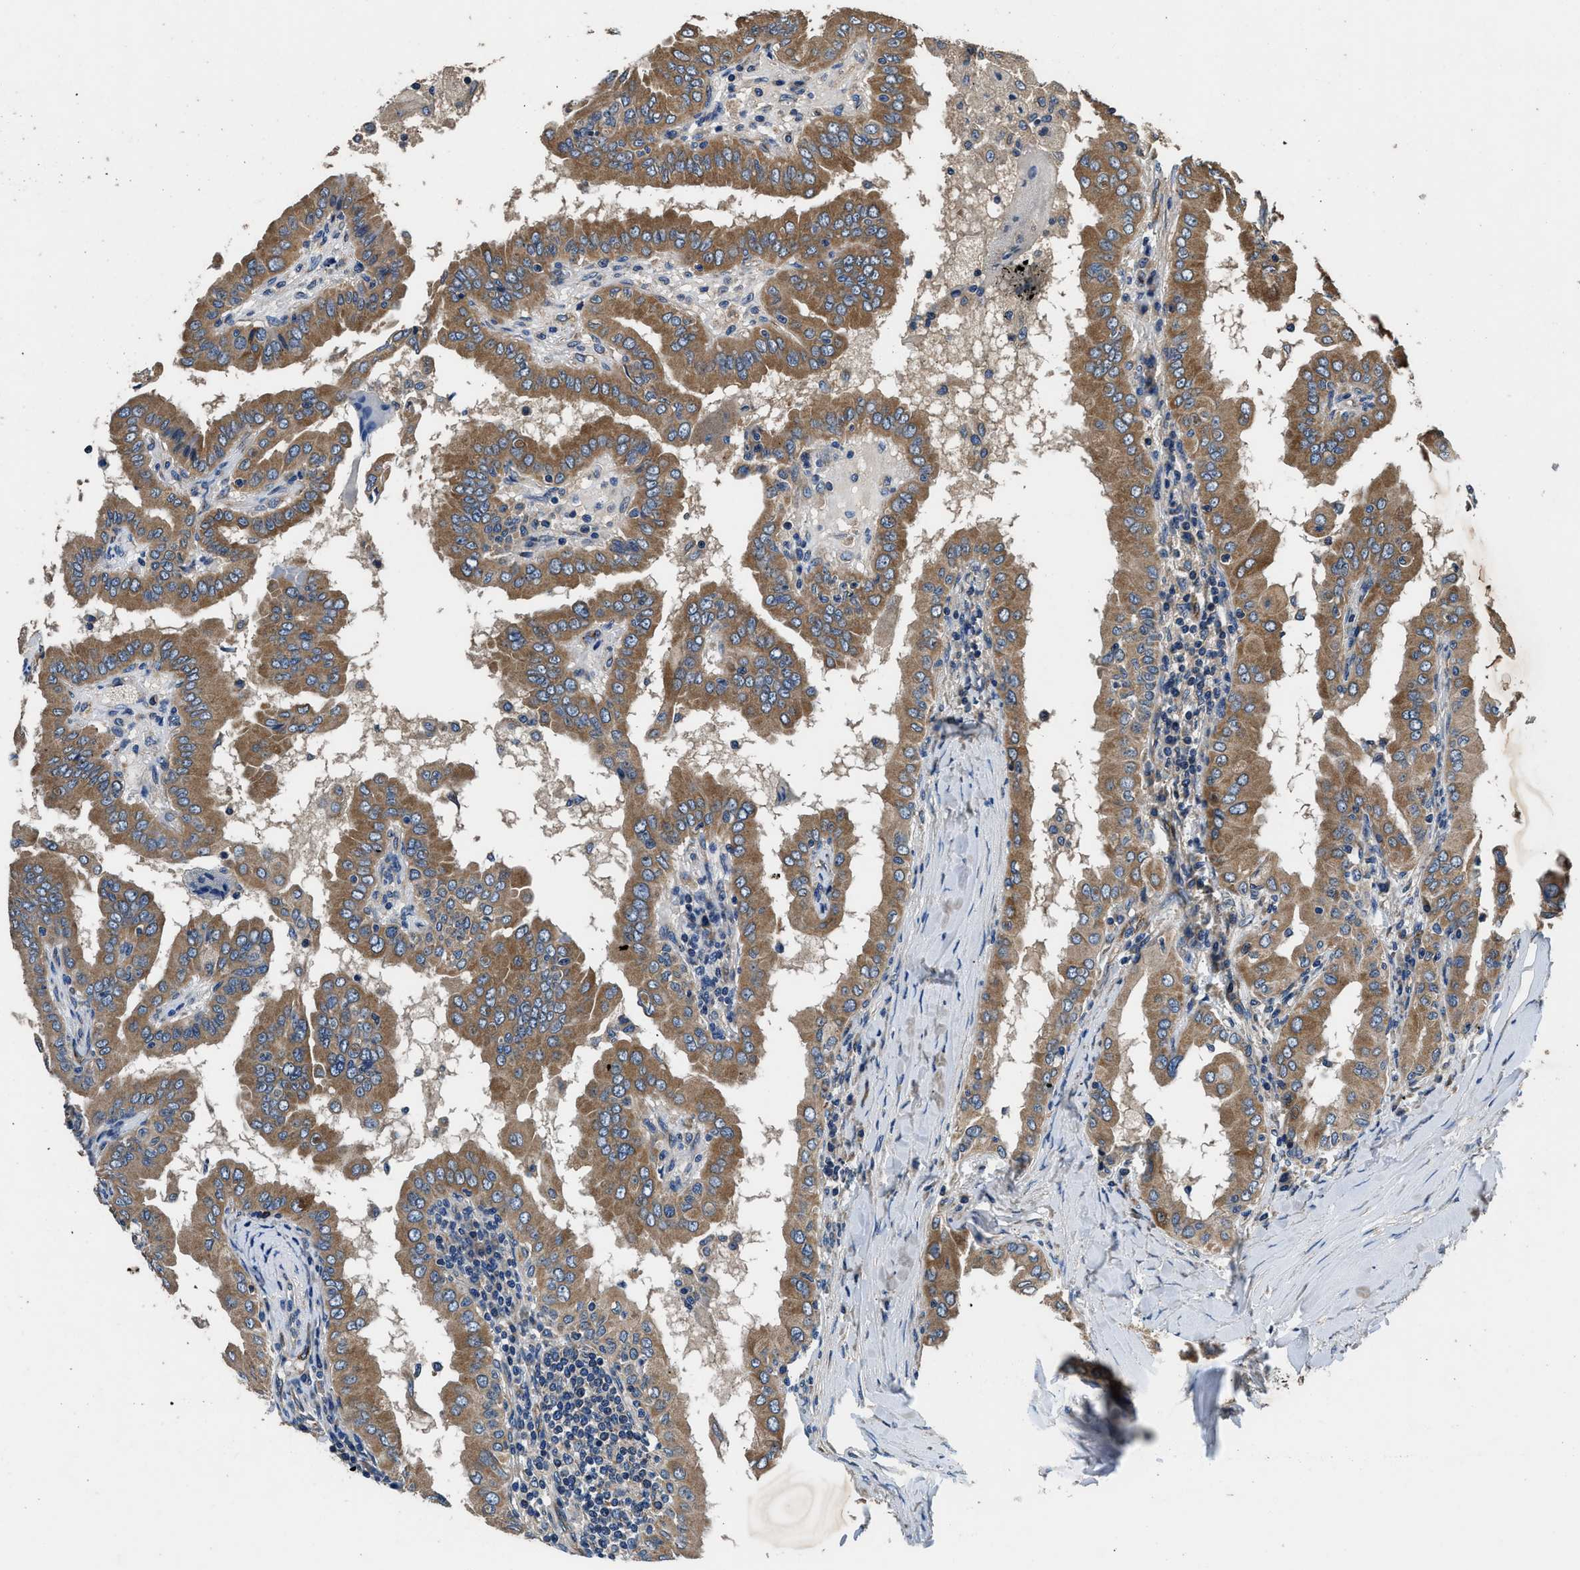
{"staining": {"intensity": "moderate", "quantity": ">75%", "location": "cytoplasmic/membranous"}, "tissue": "thyroid cancer", "cell_type": "Tumor cells", "image_type": "cancer", "snomed": [{"axis": "morphology", "description": "Papillary adenocarcinoma, NOS"}, {"axis": "topography", "description": "Thyroid gland"}], "caption": "Papillary adenocarcinoma (thyroid) stained with immunohistochemistry (IHC) displays moderate cytoplasmic/membranous expression in about >75% of tumor cells.", "gene": "DHRS7B", "patient": {"sex": "male", "age": 33}}